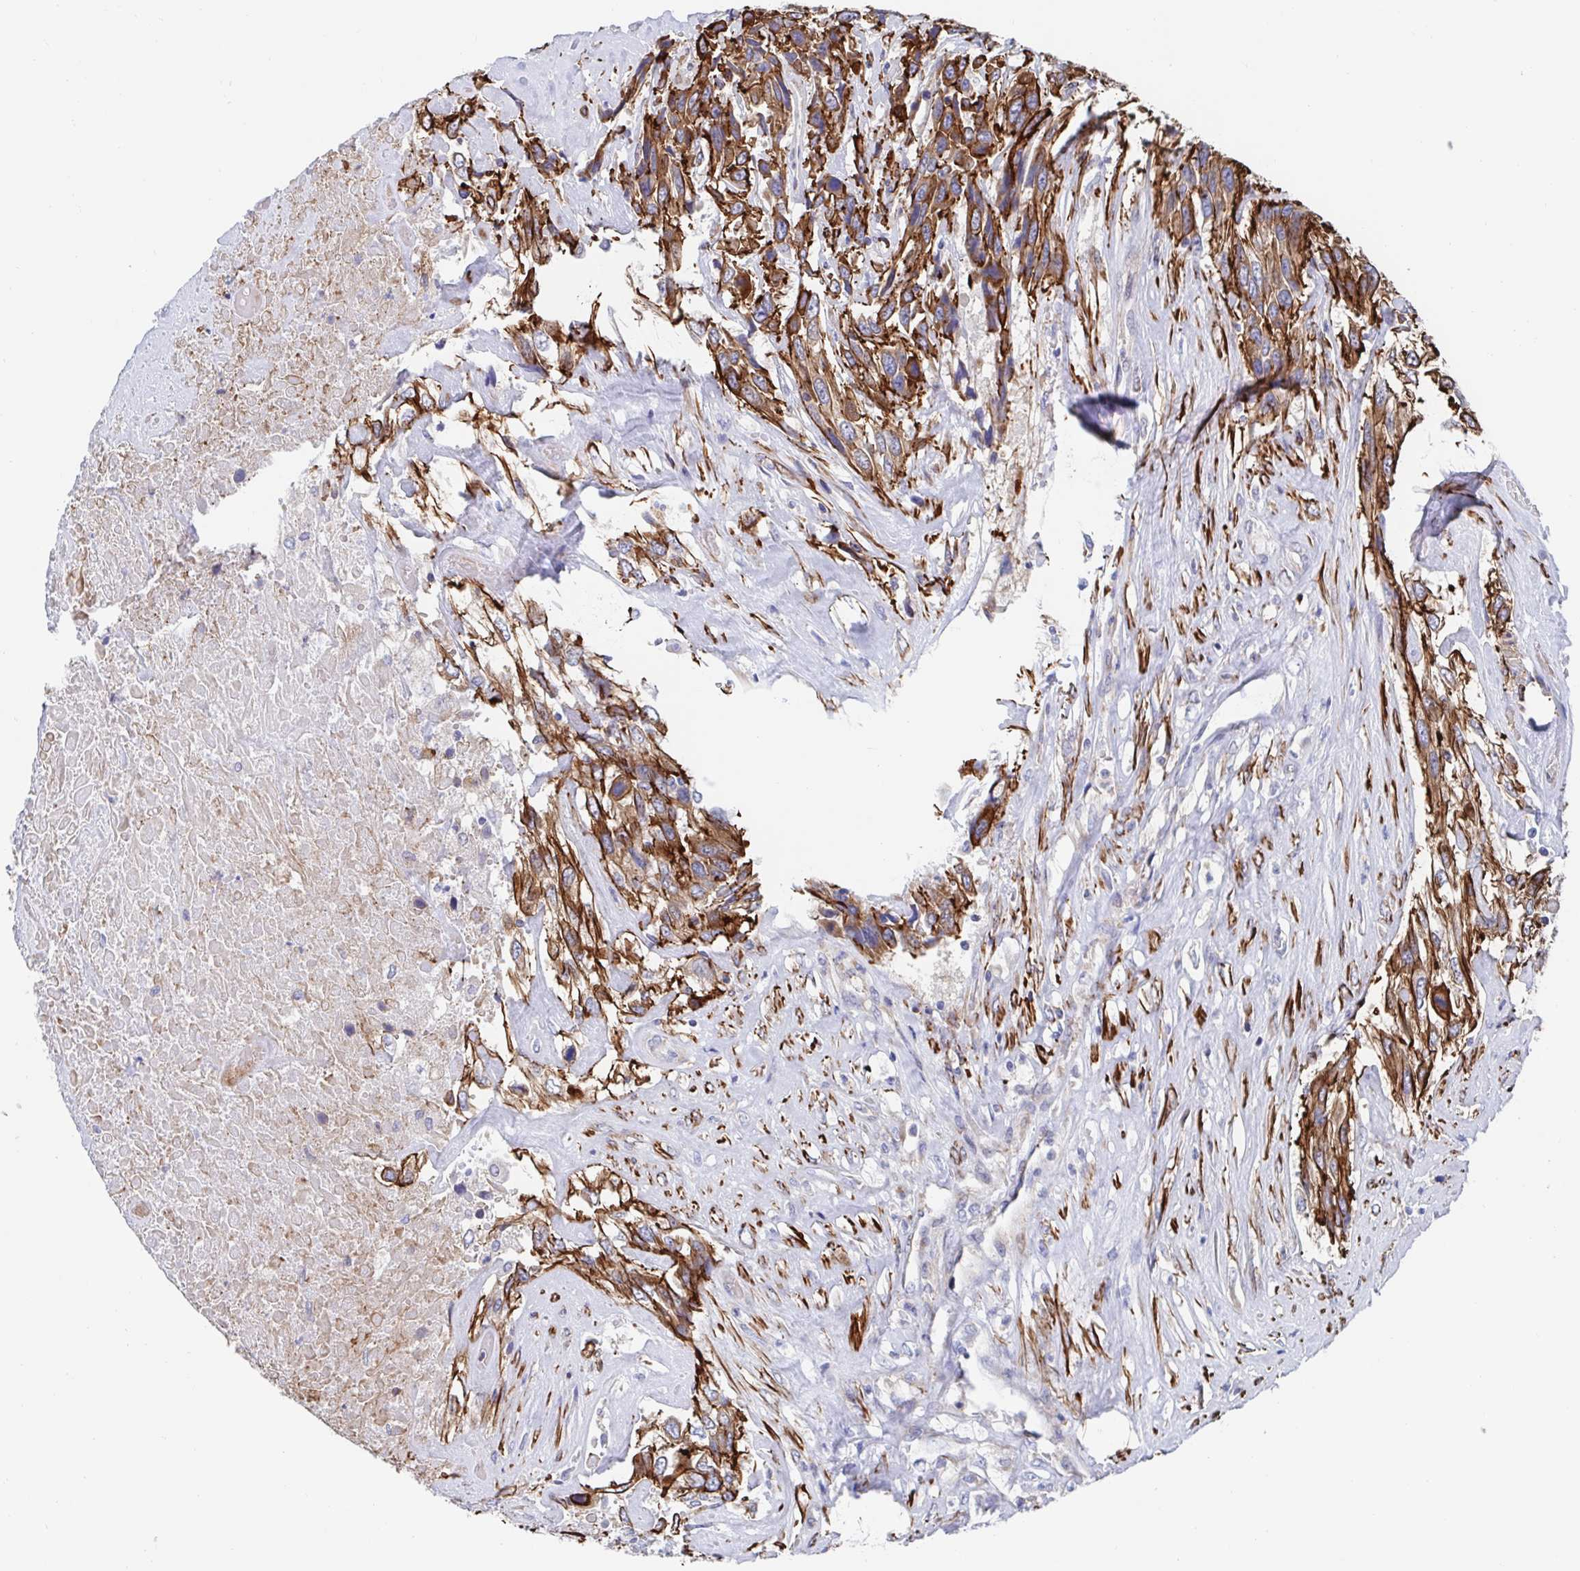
{"staining": {"intensity": "moderate", "quantity": ">75%", "location": "cytoplasmic/membranous"}, "tissue": "urothelial cancer", "cell_type": "Tumor cells", "image_type": "cancer", "snomed": [{"axis": "morphology", "description": "Urothelial carcinoma, High grade"}, {"axis": "topography", "description": "Urinary bladder"}], "caption": "The immunohistochemical stain highlights moderate cytoplasmic/membranous staining in tumor cells of urothelial cancer tissue.", "gene": "KLC3", "patient": {"sex": "female", "age": 70}}